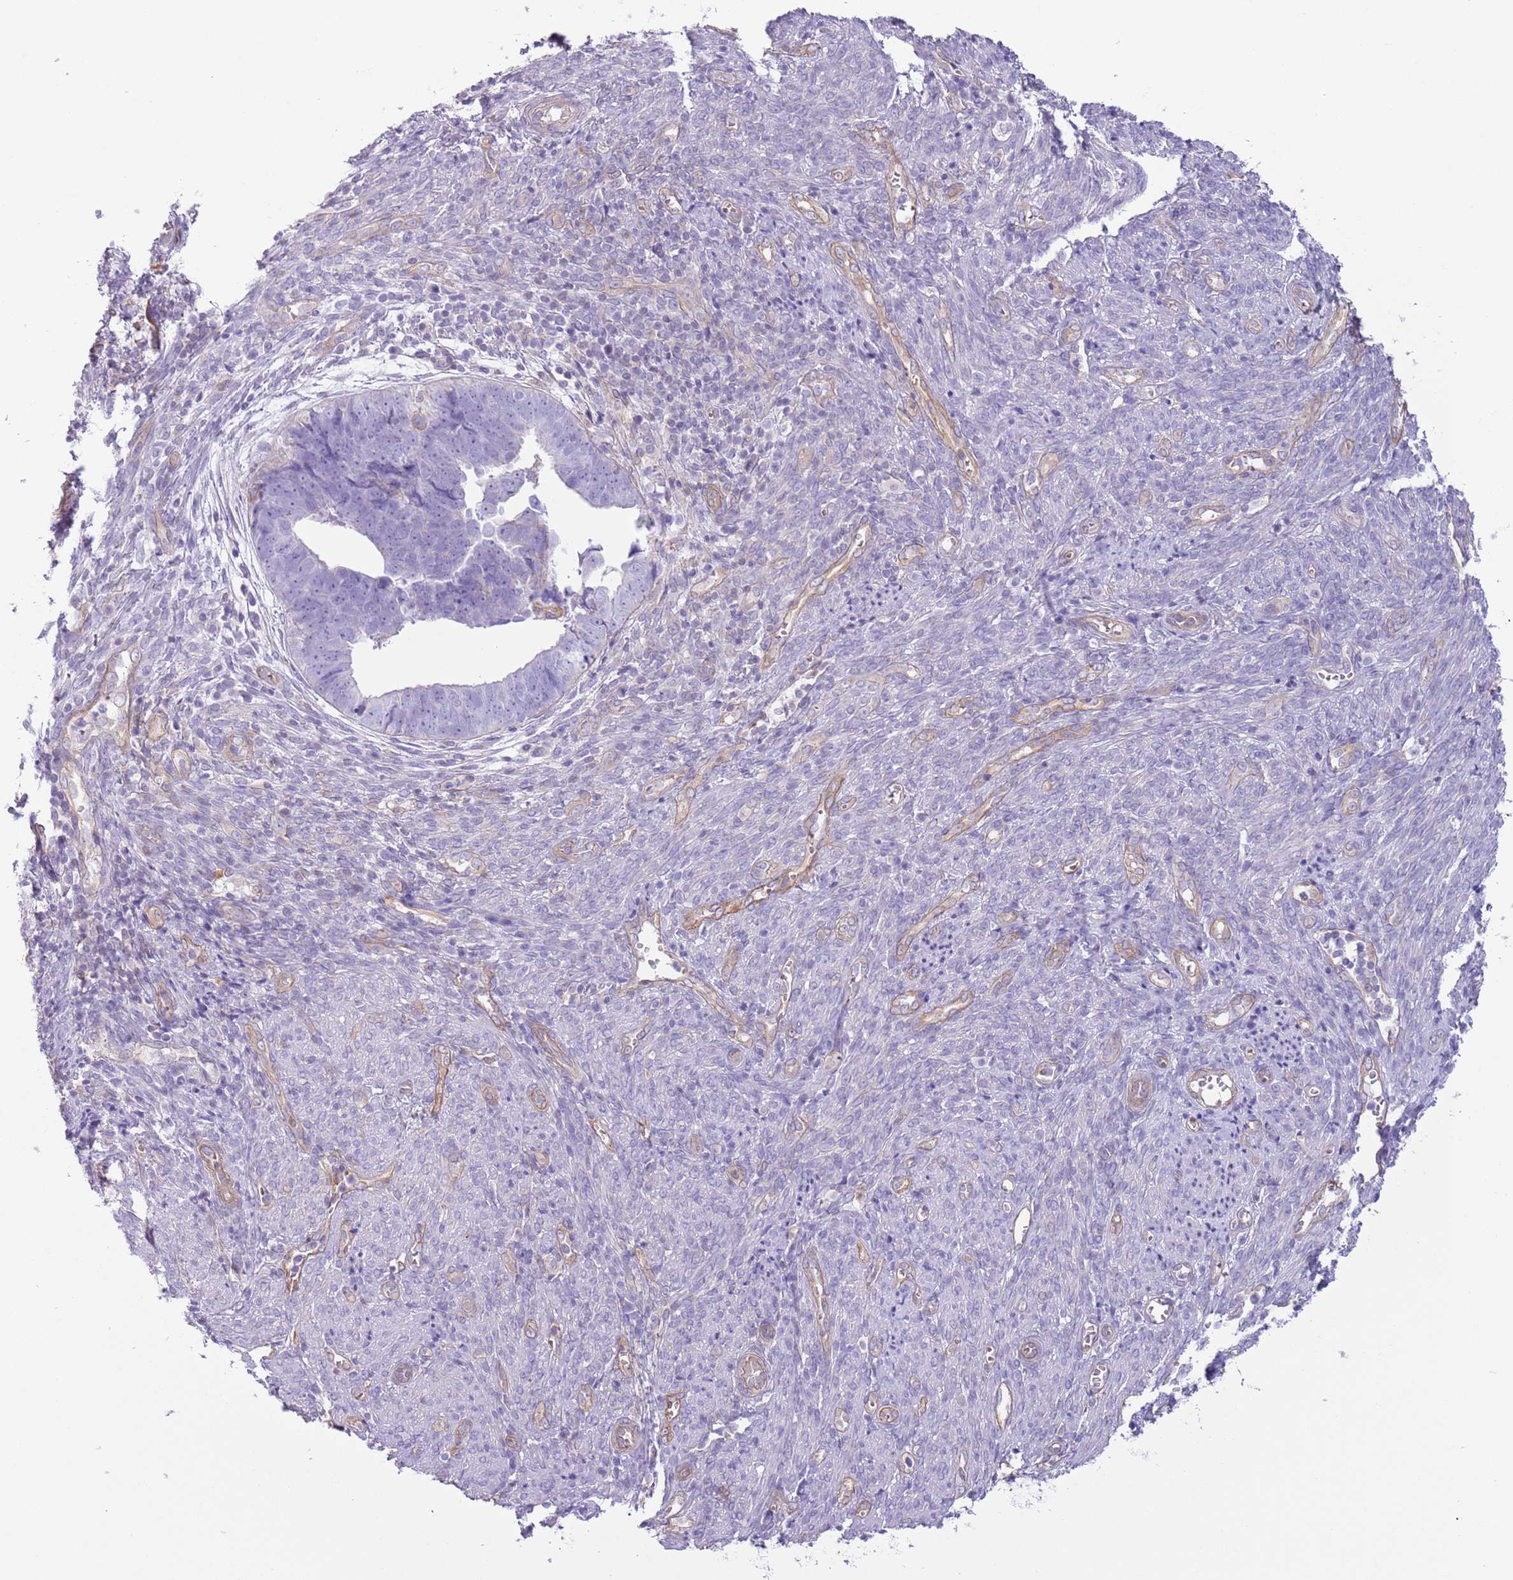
{"staining": {"intensity": "negative", "quantity": "none", "location": "none"}, "tissue": "endometrial cancer", "cell_type": "Tumor cells", "image_type": "cancer", "snomed": [{"axis": "morphology", "description": "Adenocarcinoma, NOS"}, {"axis": "topography", "description": "Endometrium"}], "caption": "High power microscopy photomicrograph of an immunohistochemistry image of endometrial adenocarcinoma, revealing no significant staining in tumor cells.", "gene": "RBP3", "patient": {"sex": "female", "age": 75}}